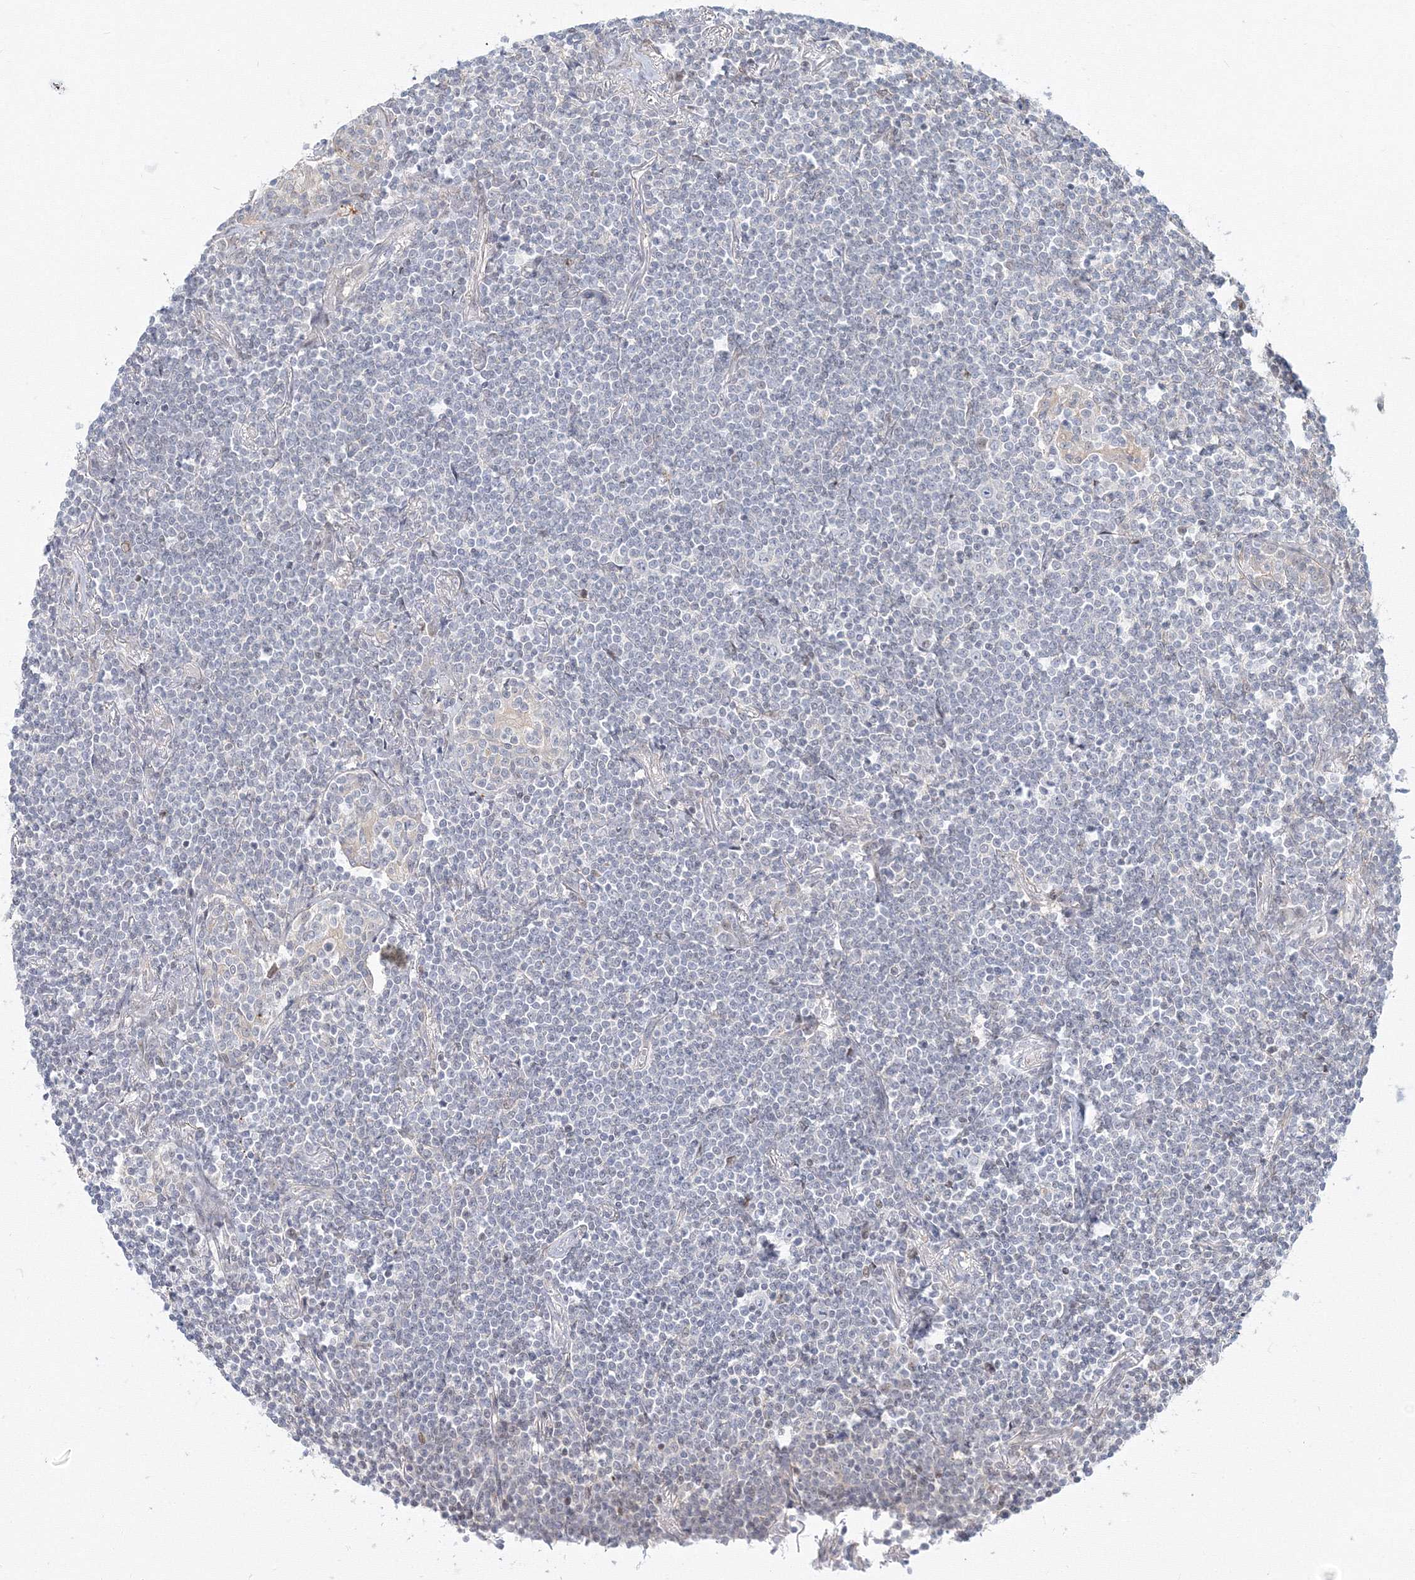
{"staining": {"intensity": "negative", "quantity": "none", "location": "none"}, "tissue": "lymphoma", "cell_type": "Tumor cells", "image_type": "cancer", "snomed": [{"axis": "morphology", "description": "Malignant lymphoma, non-Hodgkin's type, Low grade"}, {"axis": "topography", "description": "Lung"}], "caption": "Tumor cells are negative for brown protein staining in lymphoma.", "gene": "ARHGAP21", "patient": {"sex": "female", "age": 71}}